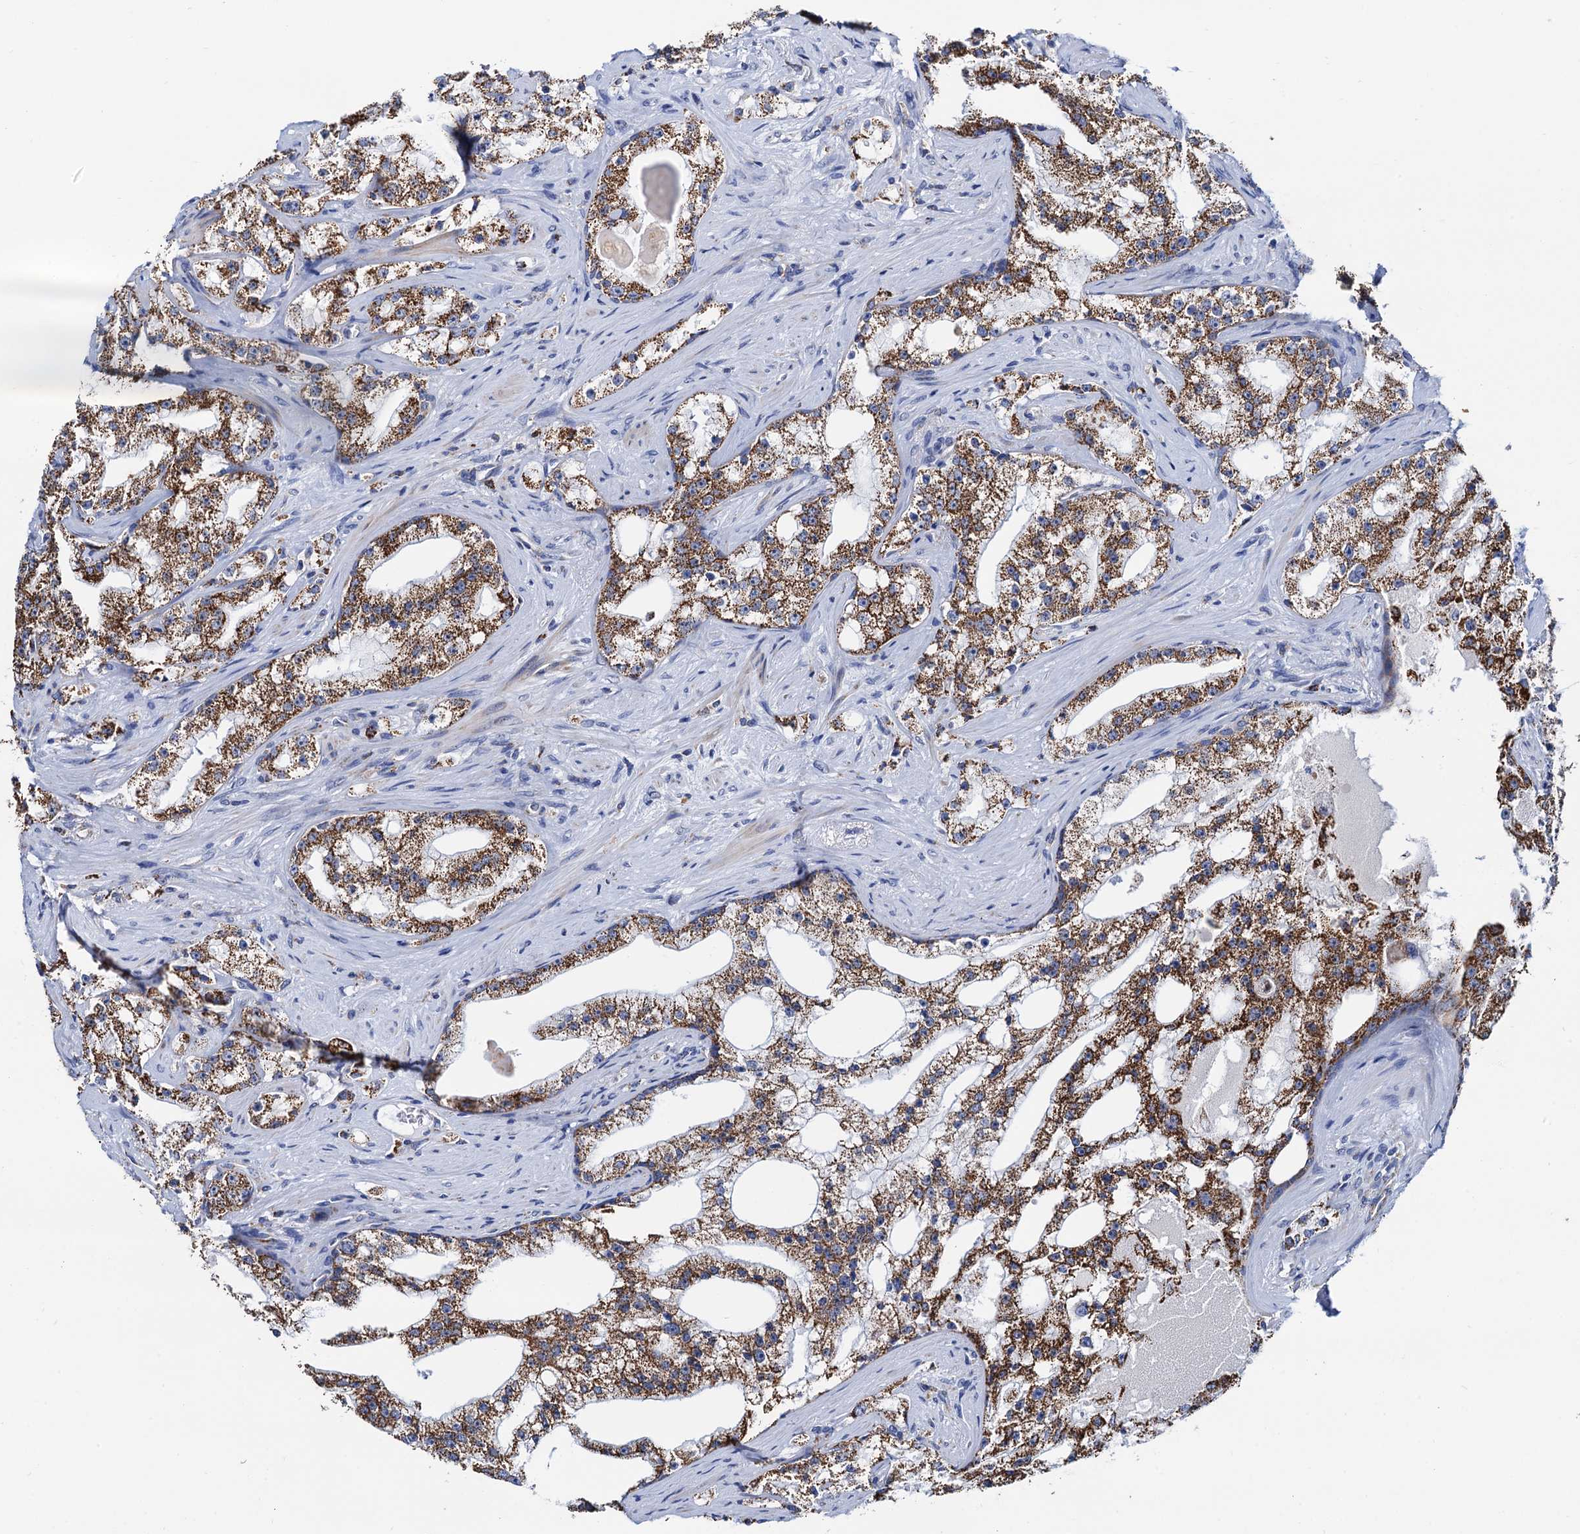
{"staining": {"intensity": "strong", "quantity": ">75%", "location": "cytoplasmic/membranous"}, "tissue": "prostate cancer", "cell_type": "Tumor cells", "image_type": "cancer", "snomed": [{"axis": "morphology", "description": "Adenocarcinoma, High grade"}, {"axis": "topography", "description": "Prostate"}], "caption": "Prostate cancer tissue exhibits strong cytoplasmic/membranous staining in about >75% of tumor cells, visualized by immunohistochemistry.", "gene": "C2CD3", "patient": {"sex": "male", "age": 64}}